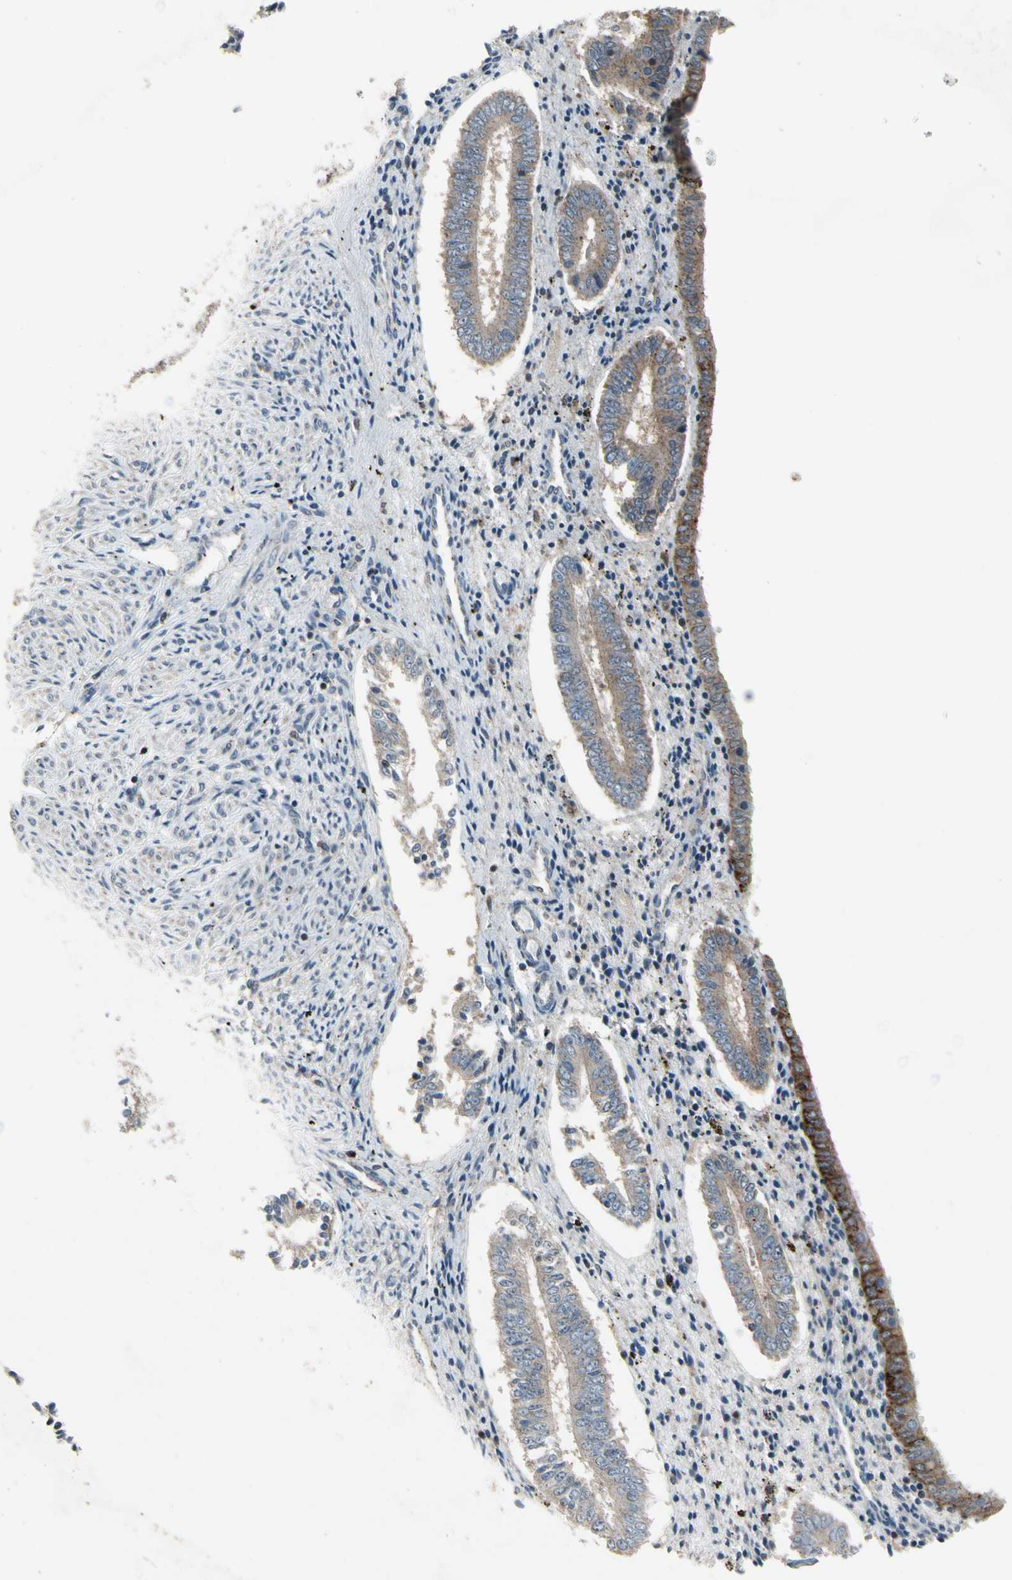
{"staining": {"intensity": "weak", "quantity": "<25%", "location": "cytoplasmic/membranous"}, "tissue": "endometrium", "cell_type": "Cells in endometrial stroma", "image_type": "normal", "snomed": [{"axis": "morphology", "description": "Normal tissue, NOS"}, {"axis": "topography", "description": "Endometrium"}], "caption": "The micrograph shows no staining of cells in endometrial stroma in normal endometrium. (Brightfield microscopy of DAB immunohistochemistry at high magnification).", "gene": "NMI", "patient": {"sex": "female", "age": 42}}